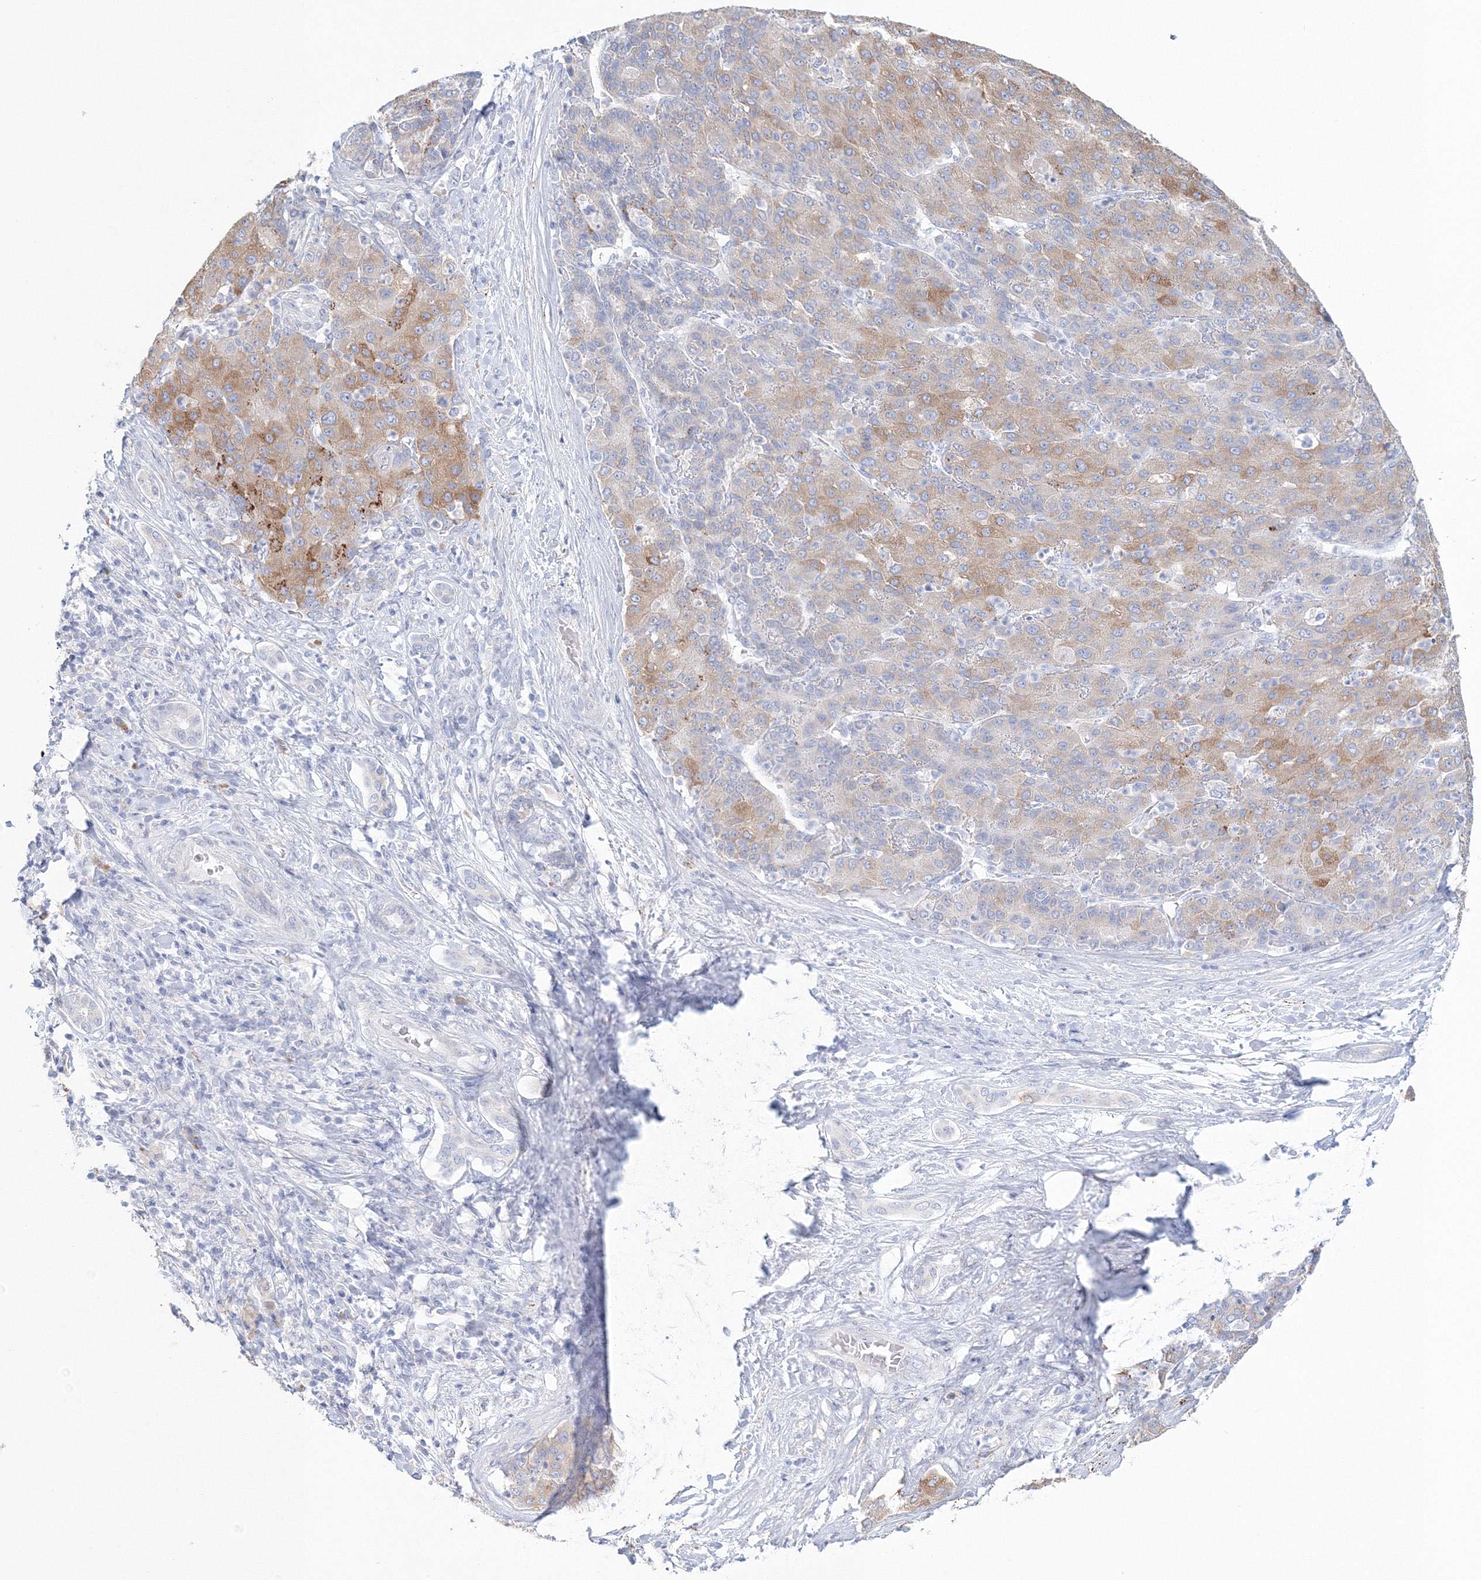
{"staining": {"intensity": "moderate", "quantity": "25%-75%", "location": "cytoplasmic/membranous"}, "tissue": "liver cancer", "cell_type": "Tumor cells", "image_type": "cancer", "snomed": [{"axis": "morphology", "description": "Carcinoma, Hepatocellular, NOS"}, {"axis": "topography", "description": "Liver"}], "caption": "Immunohistochemical staining of liver cancer demonstrates medium levels of moderate cytoplasmic/membranous protein positivity in approximately 25%-75% of tumor cells. The staining was performed using DAB (3,3'-diaminobenzidine), with brown indicating positive protein expression. Nuclei are stained blue with hematoxylin.", "gene": "VSIG1", "patient": {"sex": "male", "age": 65}}